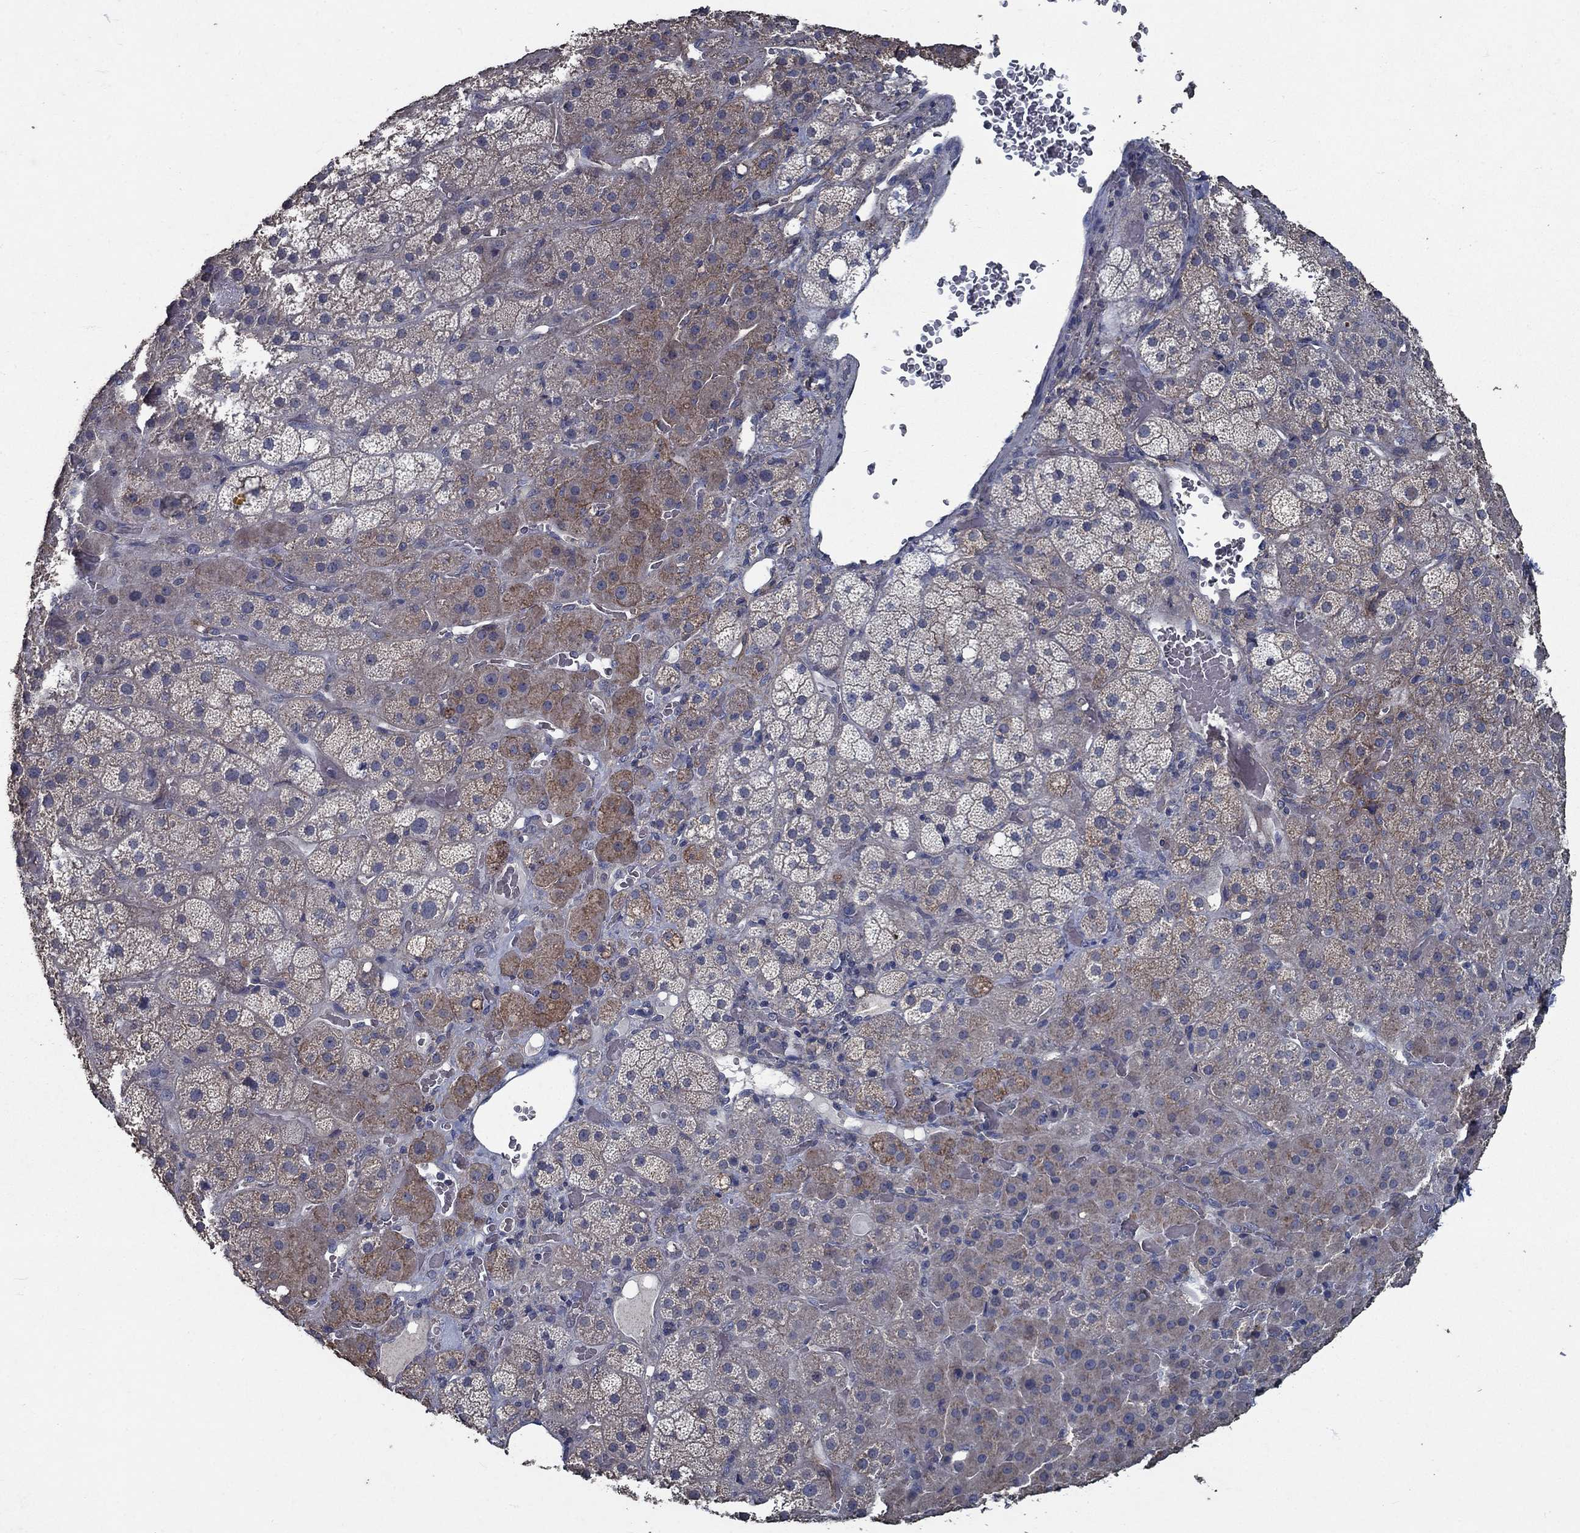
{"staining": {"intensity": "moderate", "quantity": "<25%", "location": "cytoplasmic/membranous"}, "tissue": "adrenal gland", "cell_type": "Glandular cells", "image_type": "normal", "snomed": [{"axis": "morphology", "description": "Normal tissue, NOS"}, {"axis": "topography", "description": "Adrenal gland"}], "caption": "Unremarkable adrenal gland shows moderate cytoplasmic/membranous positivity in approximately <25% of glandular cells, visualized by immunohistochemistry.", "gene": "SLC44A1", "patient": {"sex": "male", "age": 57}}